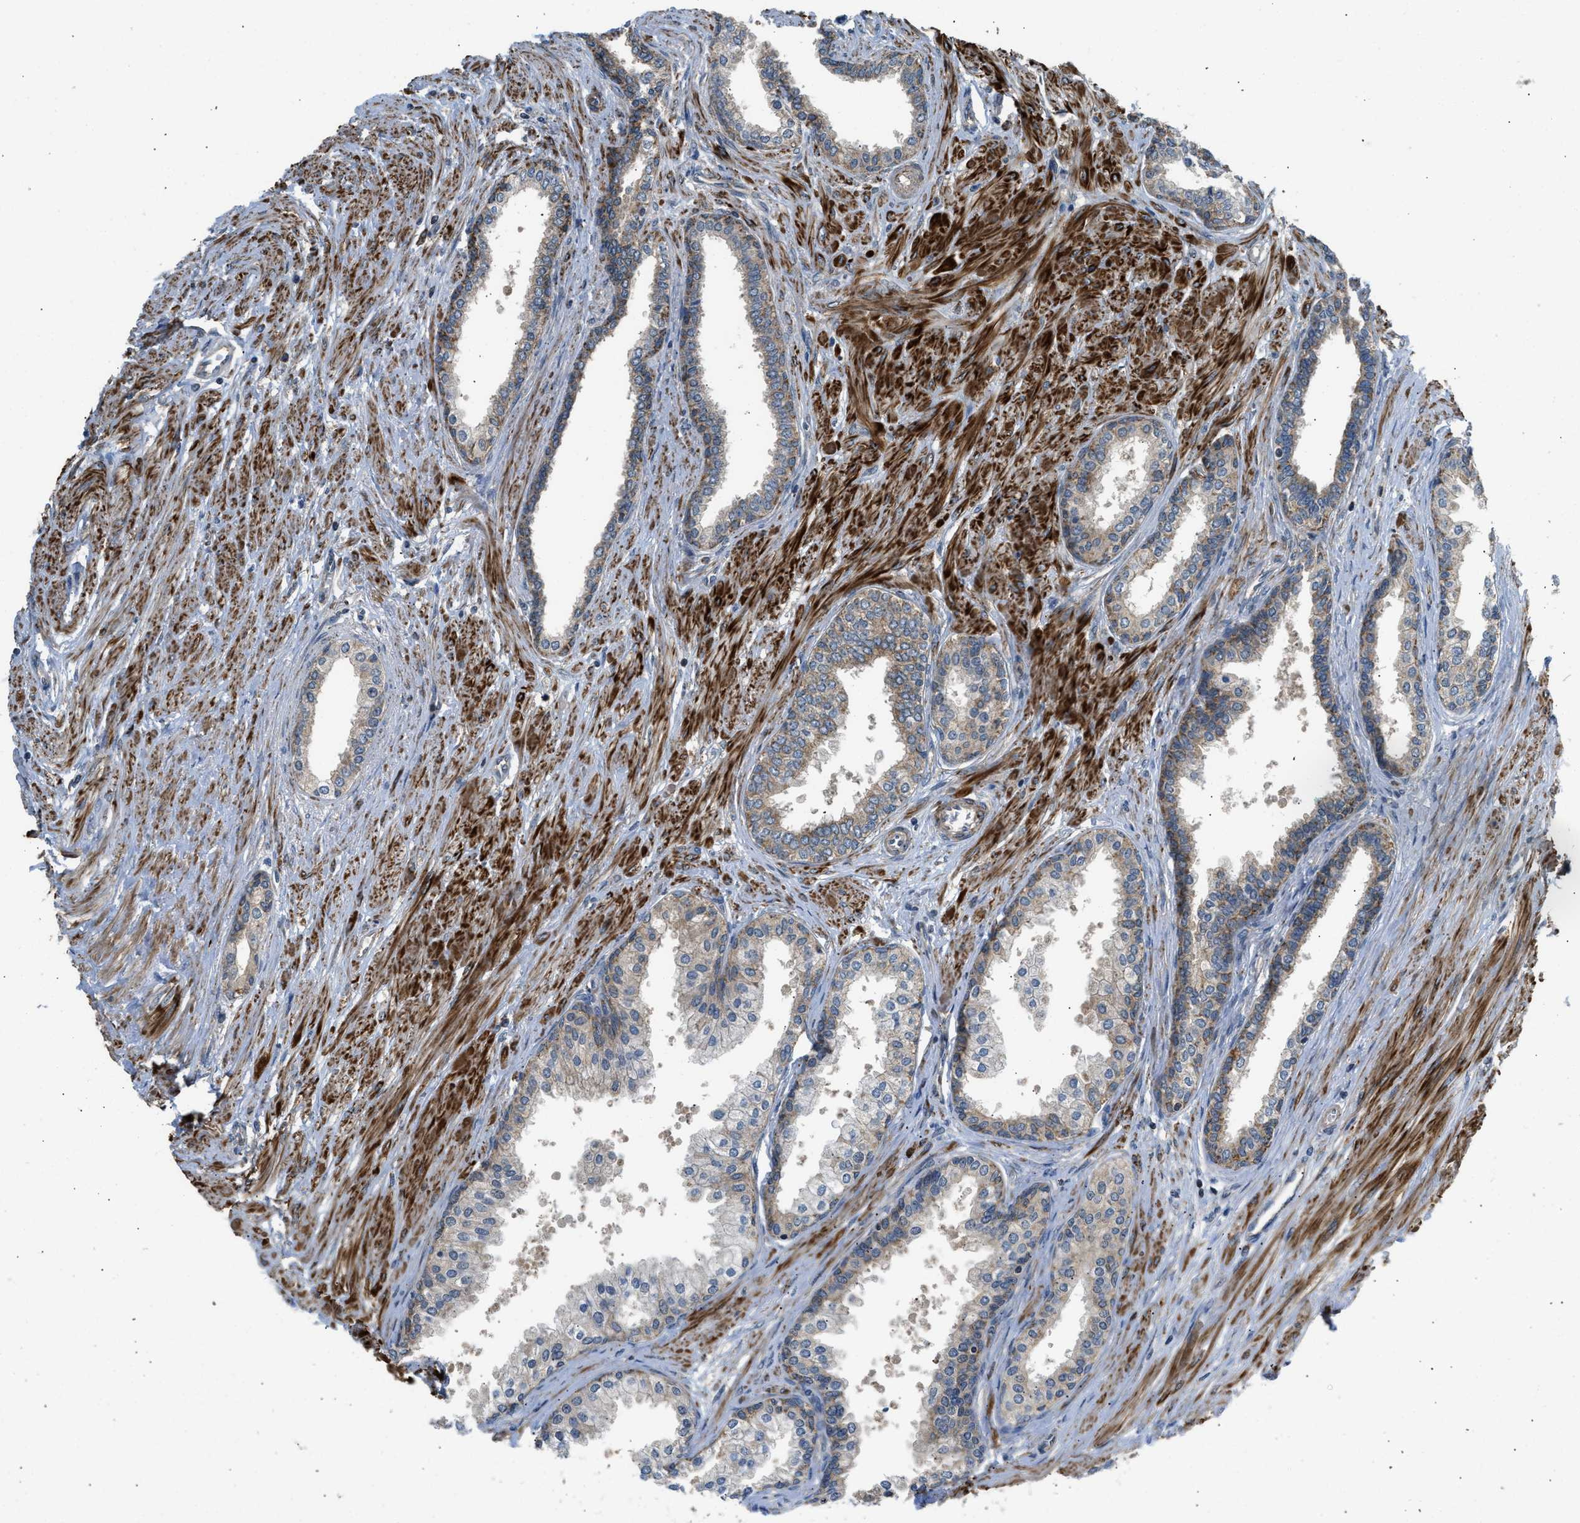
{"staining": {"intensity": "weak", "quantity": "25%-75%", "location": "cytoplasmic/membranous"}, "tissue": "prostate cancer", "cell_type": "Tumor cells", "image_type": "cancer", "snomed": [{"axis": "morphology", "description": "Adenocarcinoma, Low grade"}, {"axis": "topography", "description": "Prostate"}], "caption": "The histopathology image shows a brown stain indicating the presence of a protein in the cytoplasmic/membranous of tumor cells in prostate low-grade adenocarcinoma.", "gene": "SESN2", "patient": {"sex": "male", "age": 57}}